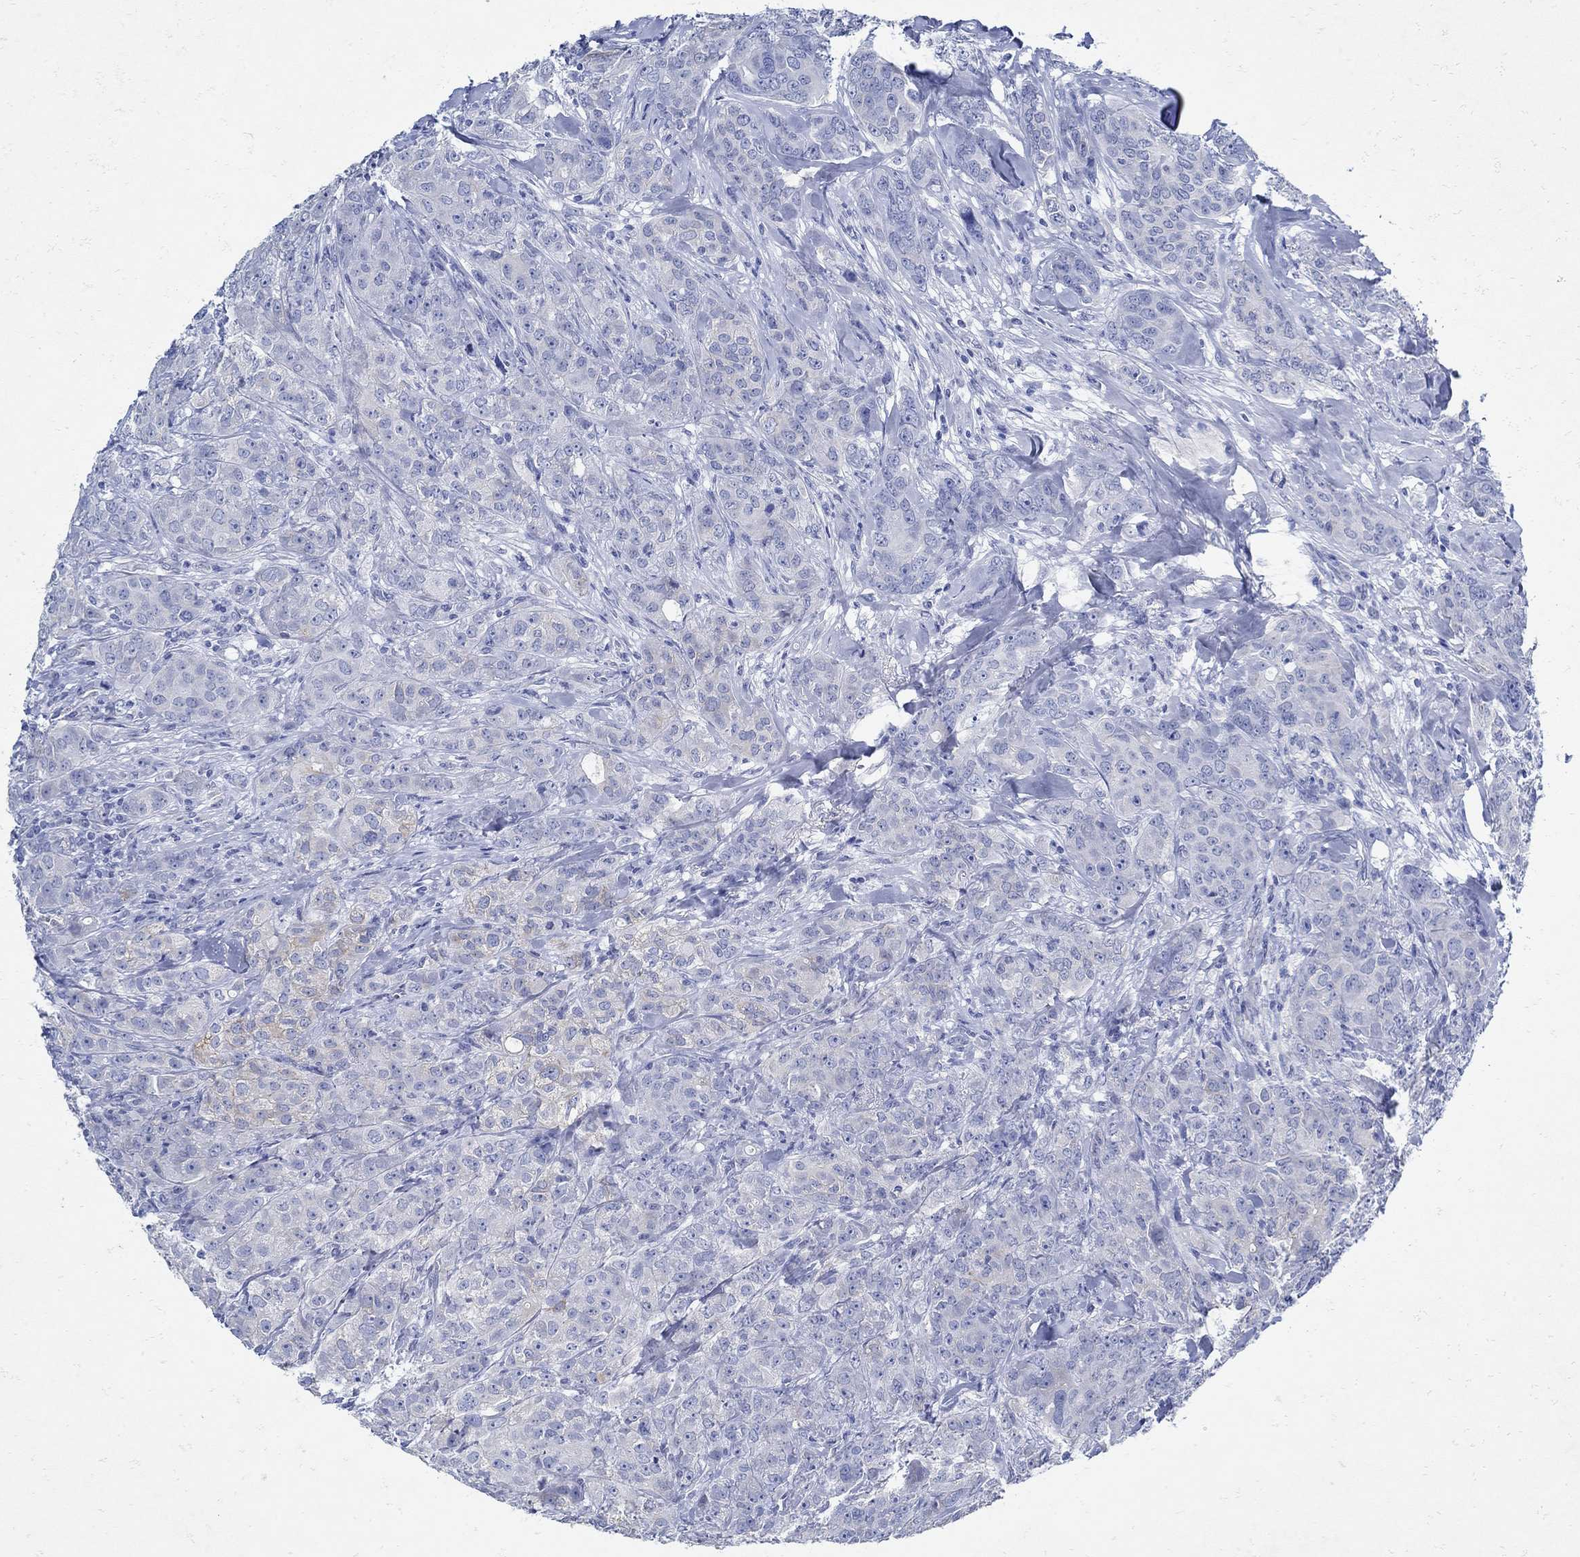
{"staining": {"intensity": "weak", "quantity": "<25%", "location": "cytoplasmic/membranous"}, "tissue": "breast cancer", "cell_type": "Tumor cells", "image_type": "cancer", "snomed": [{"axis": "morphology", "description": "Duct carcinoma"}, {"axis": "topography", "description": "Breast"}], "caption": "Immunohistochemistry (IHC) histopathology image of invasive ductal carcinoma (breast) stained for a protein (brown), which shows no staining in tumor cells.", "gene": "NOS1", "patient": {"sex": "female", "age": 43}}